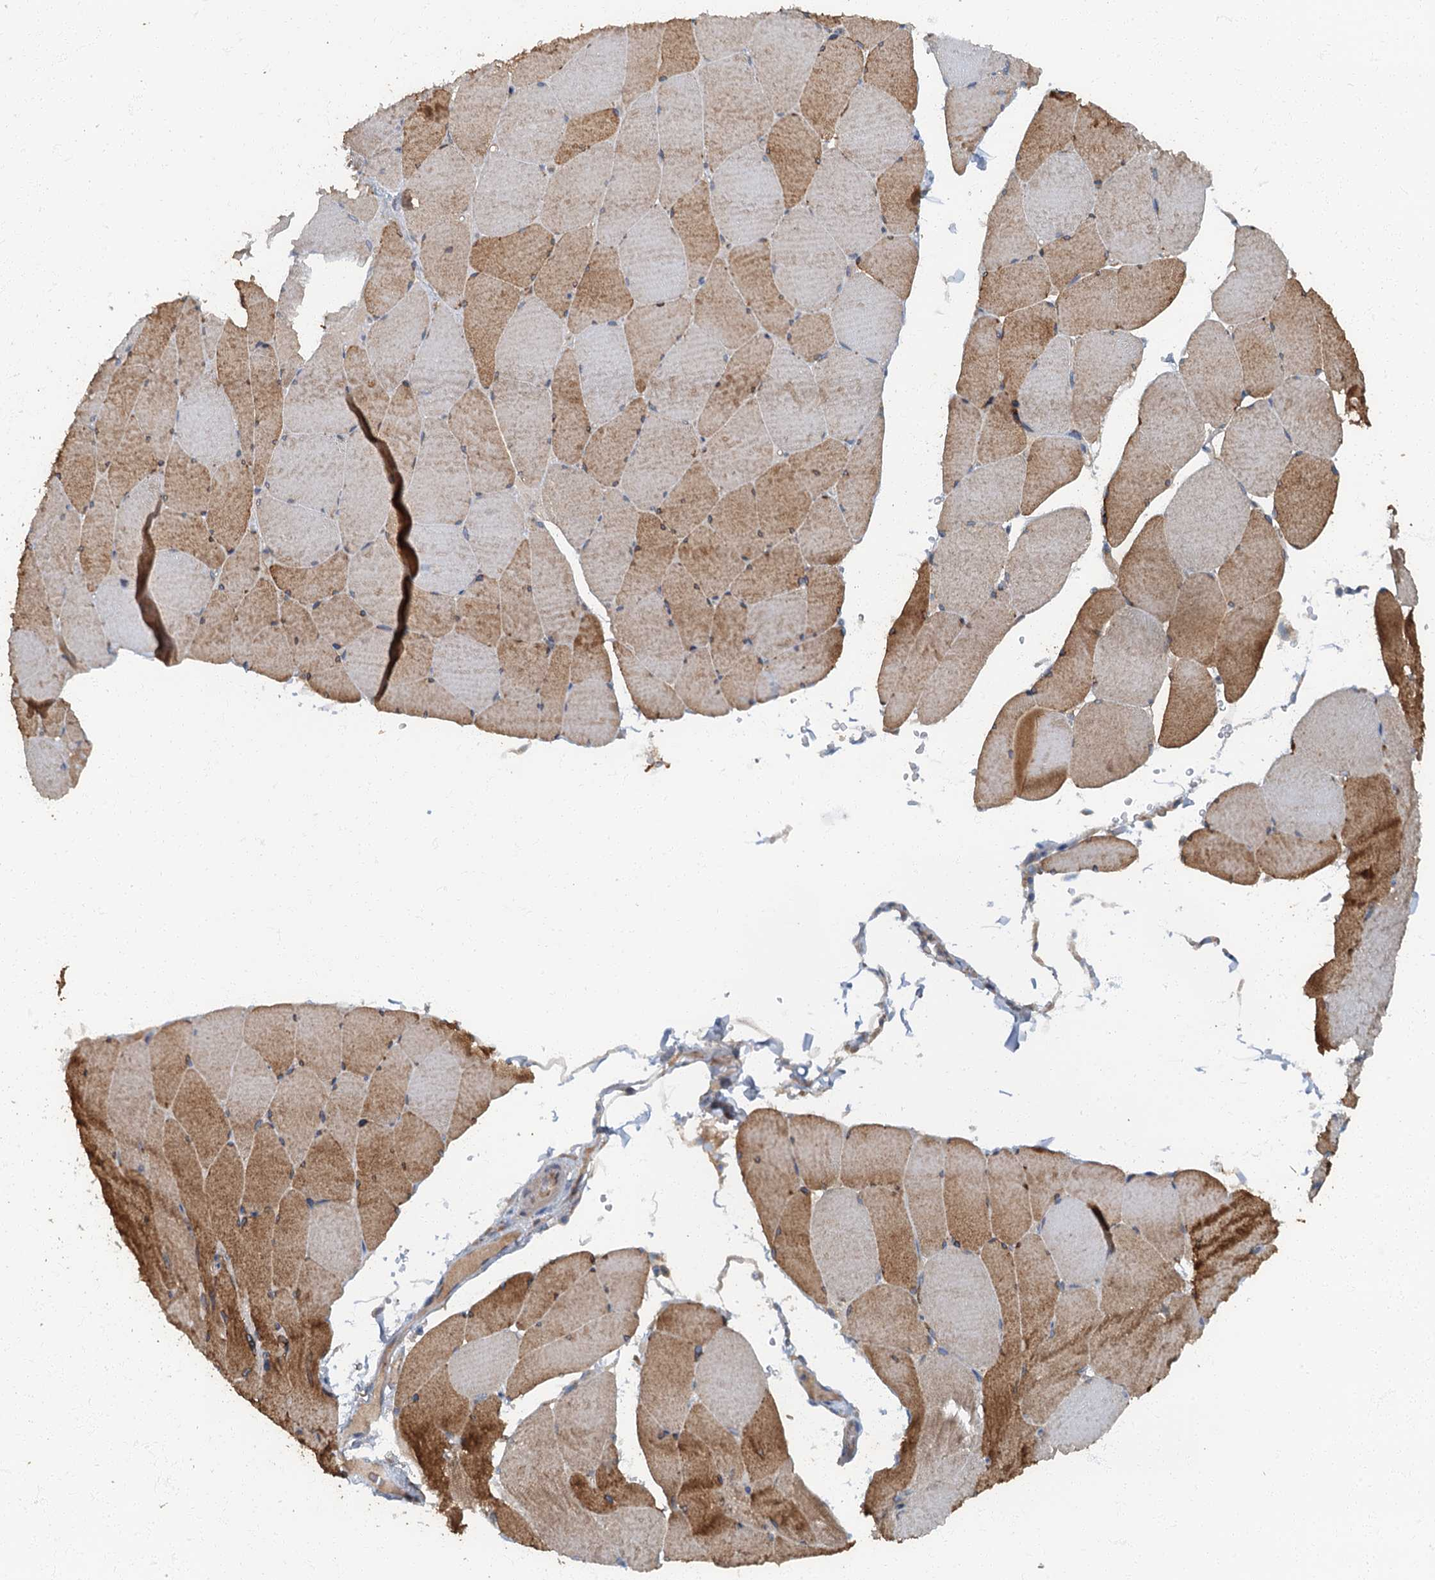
{"staining": {"intensity": "moderate", "quantity": "25%-75%", "location": "cytoplasmic/membranous"}, "tissue": "skeletal muscle", "cell_type": "Myocytes", "image_type": "normal", "snomed": [{"axis": "morphology", "description": "Normal tissue, NOS"}, {"axis": "topography", "description": "Skeletal muscle"}, {"axis": "topography", "description": "Head-Neck"}], "caption": "This histopathology image shows IHC staining of normal human skeletal muscle, with medium moderate cytoplasmic/membranous positivity in approximately 25%-75% of myocytes.", "gene": "ARL11", "patient": {"sex": "male", "age": 66}}